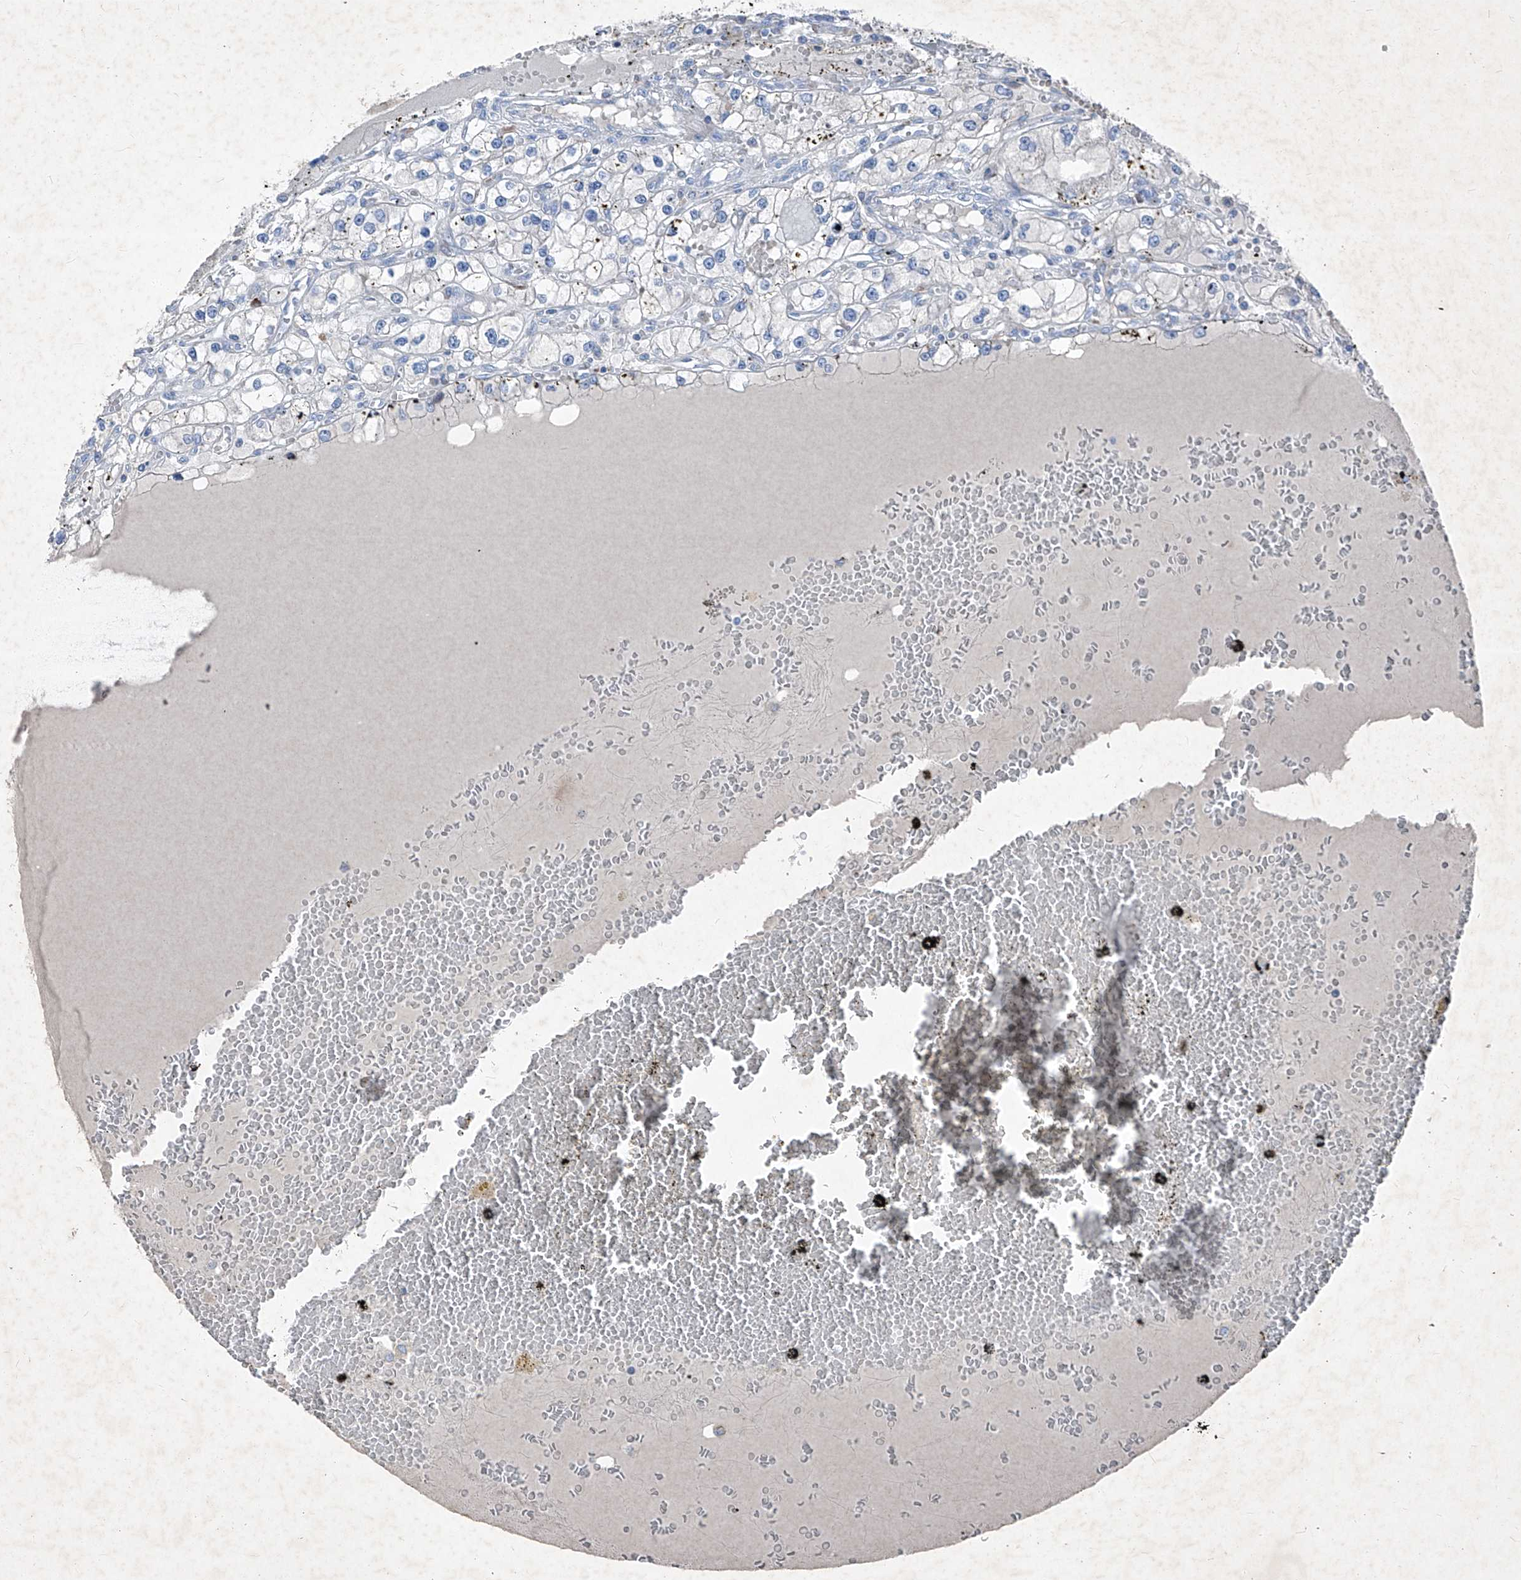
{"staining": {"intensity": "negative", "quantity": "none", "location": "none"}, "tissue": "renal cancer", "cell_type": "Tumor cells", "image_type": "cancer", "snomed": [{"axis": "morphology", "description": "Adenocarcinoma, NOS"}, {"axis": "topography", "description": "Kidney"}], "caption": "Tumor cells show no significant positivity in renal cancer.", "gene": "IFI27", "patient": {"sex": "male", "age": 56}}